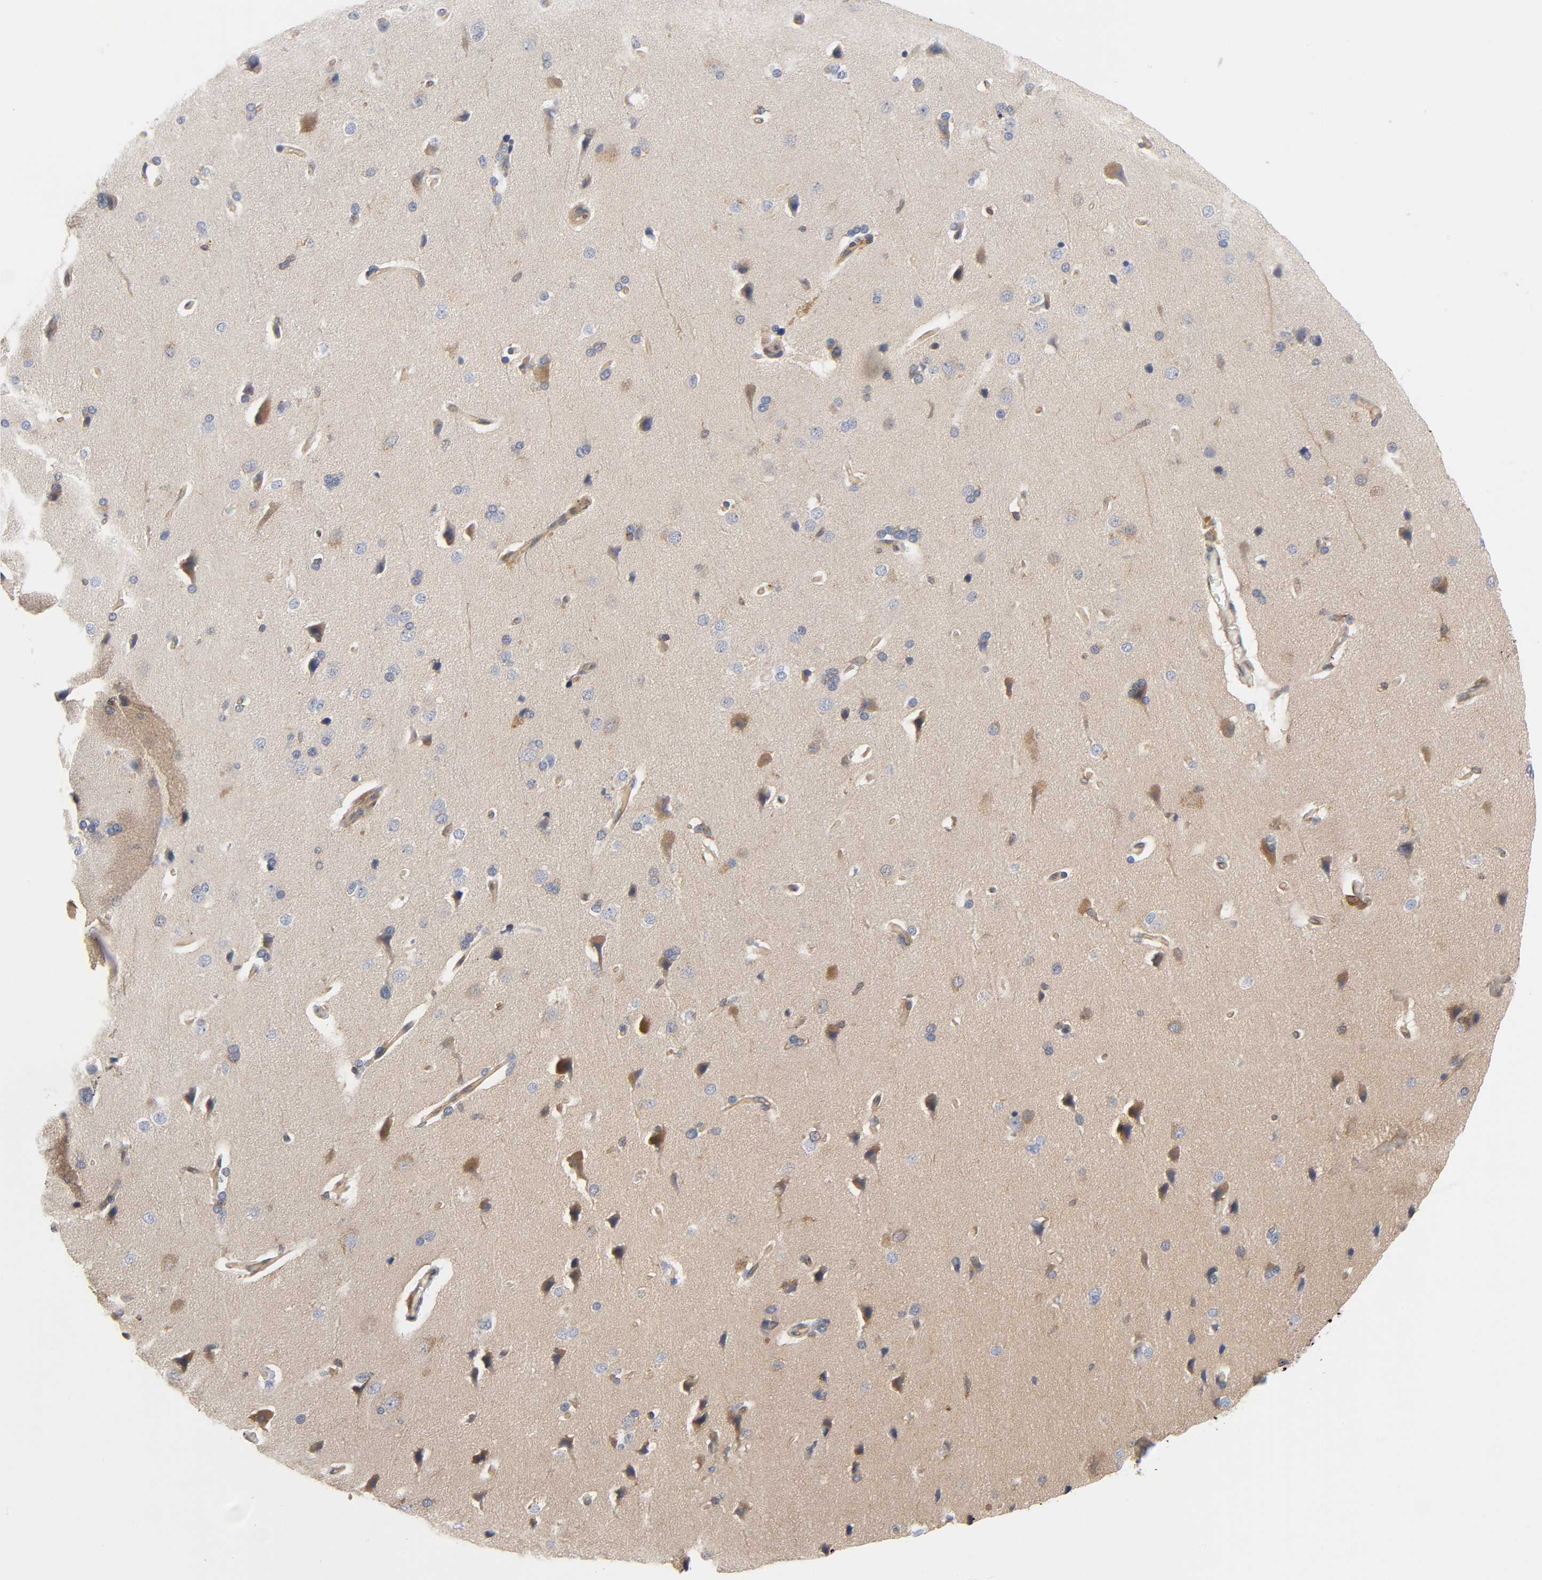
{"staining": {"intensity": "moderate", "quantity": ">75%", "location": "cytoplasmic/membranous"}, "tissue": "cerebral cortex", "cell_type": "Endothelial cells", "image_type": "normal", "snomed": [{"axis": "morphology", "description": "Normal tissue, NOS"}, {"axis": "topography", "description": "Cerebral cortex"}], "caption": "Immunohistochemical staining of benign cerebral cortex displays >75% levels of moderate cytoplasmic/membranous protein positivity in about >75% of endothelial cells.", "gene": "PRKAB1", "patient": {"sex": "male", "age": 62}}